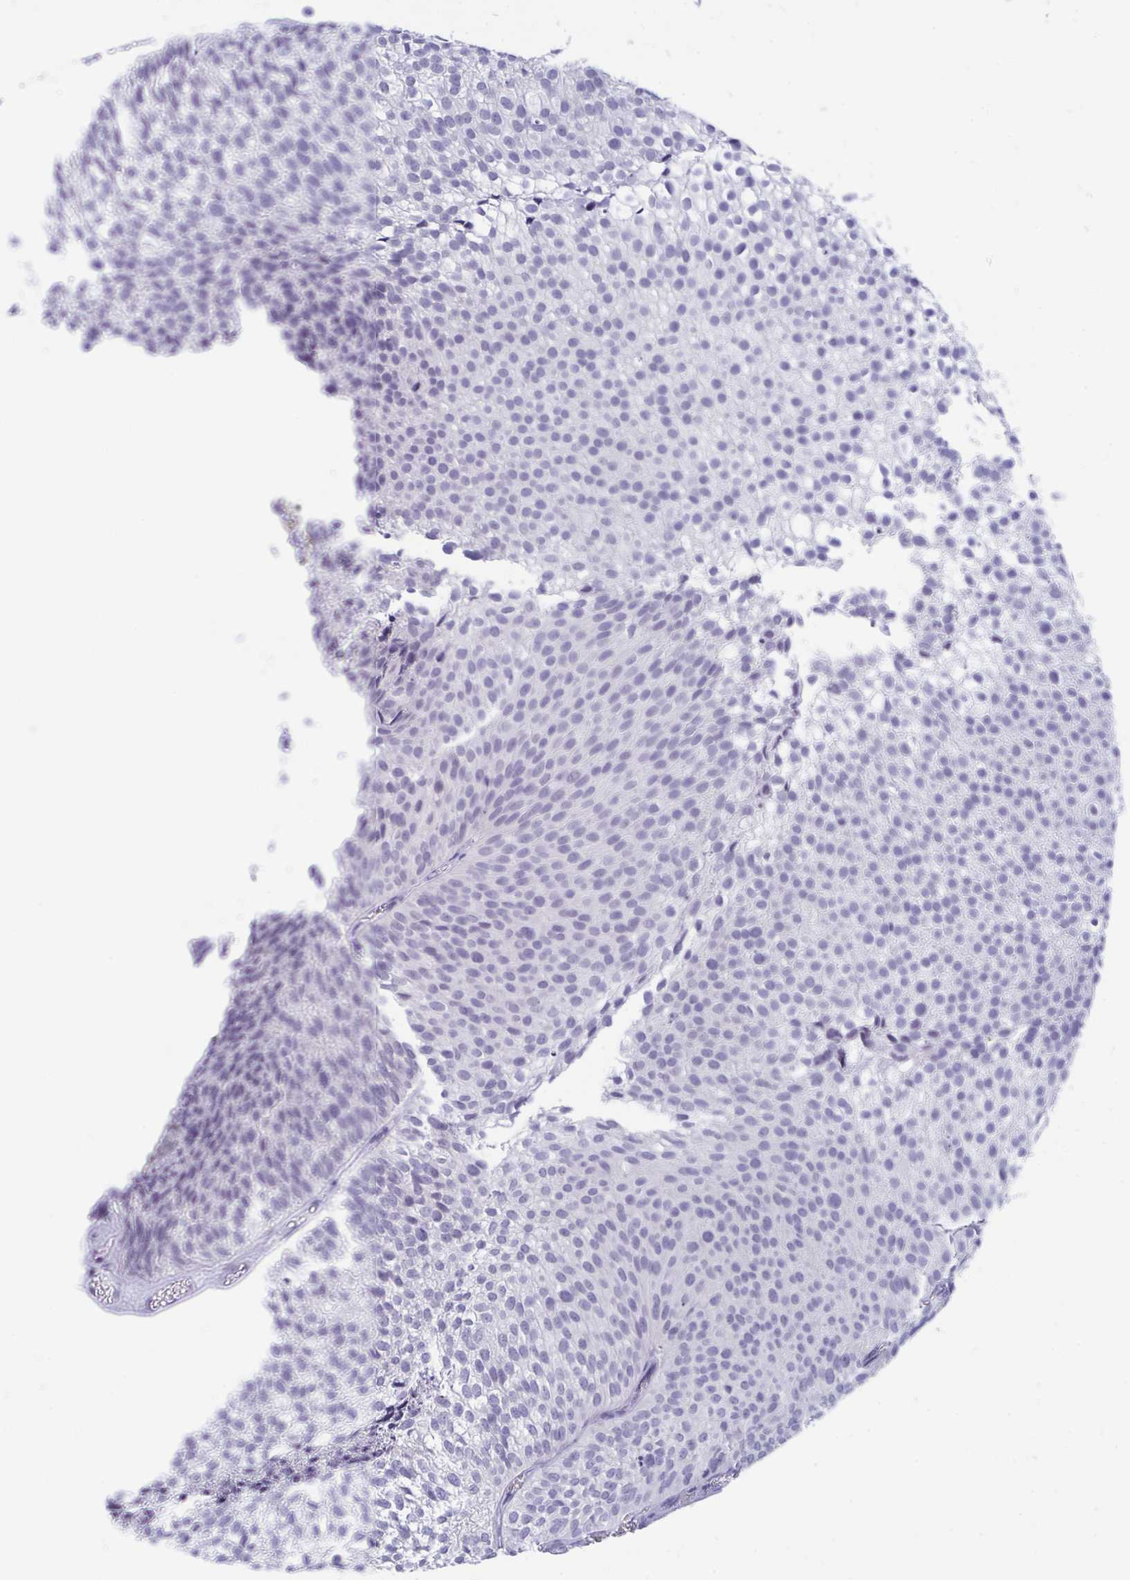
{"staining": {"intensity": "negative", "quantity": "none", "location": "none"}, "tissue": "urothelial cancer", "cell_type": "Tumor cells", "image_type": "cancer", "snomed": [{"axis": "morphology", "description": "Urothelial carcinoma, Low grade"}, {"axis": "topography", "description": "Urinary bladder"}], "caption": "This is an IHC histopathology image of urothelial cancer. There is no expression in tumor cells.", "gene": "BMAL2", "patient": {"sex": "male", "age": 91}}